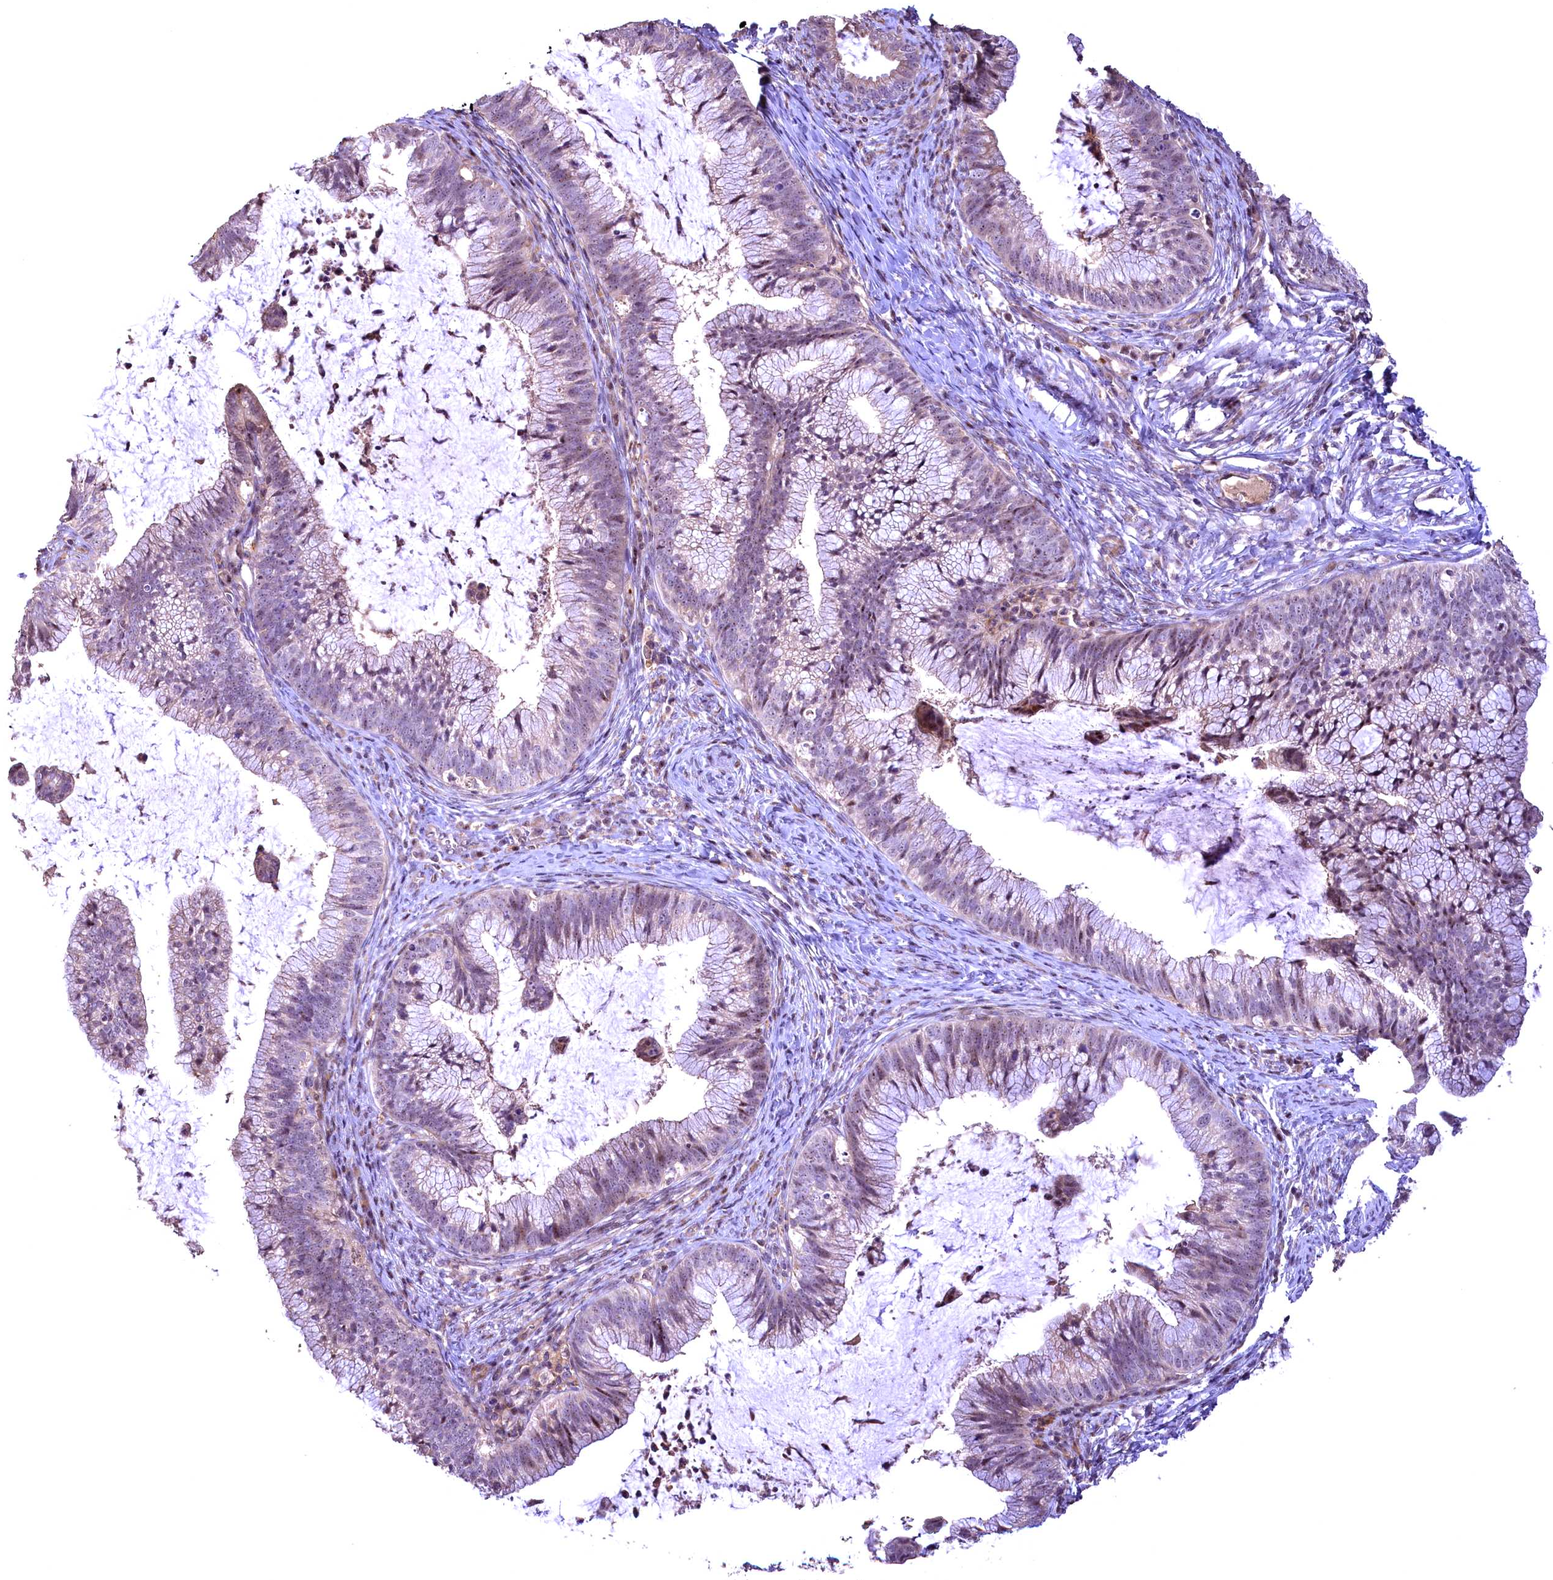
{"staining": {"intensity": "weak", "quantity": "<25%", "location": "cytoplasmic/membranous"}, "tissue": "cervical cancer", "cell_type": "Tumor cells", "image_type": "cancer", "snomed": [{"axis": "morphology", "description": "Adenocarcinoma, NOS"}, {"axis": "topography", "description": "Cervix"}], "caption": "Human cervical cancer stained for a protein using immunohistochemistry exhibits no expression in tumor cells.", "gene": "FUZ", "patient": {"sex": "female", "age": 36}}